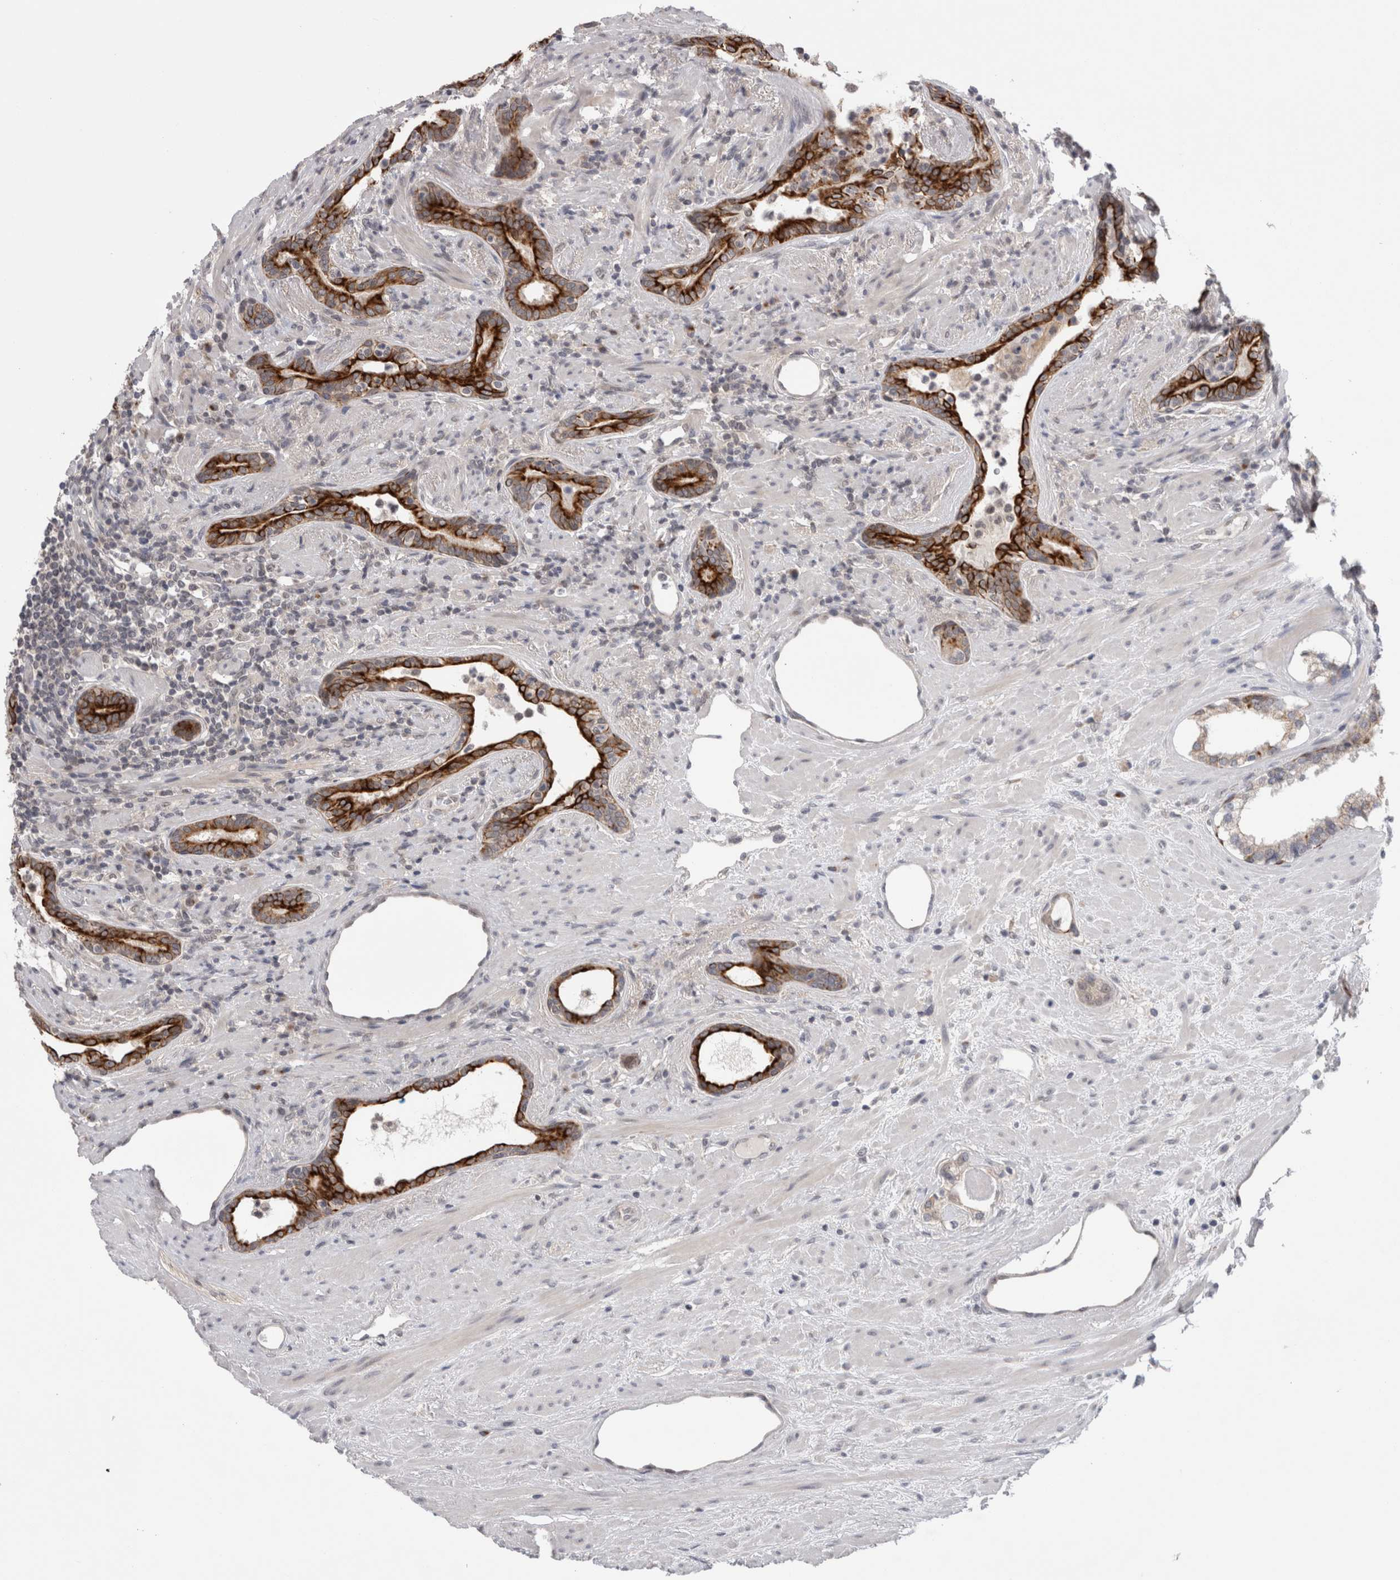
{"staining": {"intensity": "strong", "quantity": "25%-75%", "location": "cytoplasmic/membranous"}, "tissue": "prostate cancer", "cell_type": "Tumor cells", "image_type": "cancer", "snomed": [{"axis": "morphology", "description": "Adenocarcinoma, High grade"}, {"axis": "topography", "description": "Prostate"}], "caption": "This micrograph demonstrates prostate cancer (adenocarcinoma (high-grade)) stained with IHC to label a protein in brown. The cytoplasmic/membranous of tumor cells show strong positivity for the protein. Nuclei are counter-stained blue.", "gene": "ZNF341", "patient": {"sex": "male", "age": 71}}